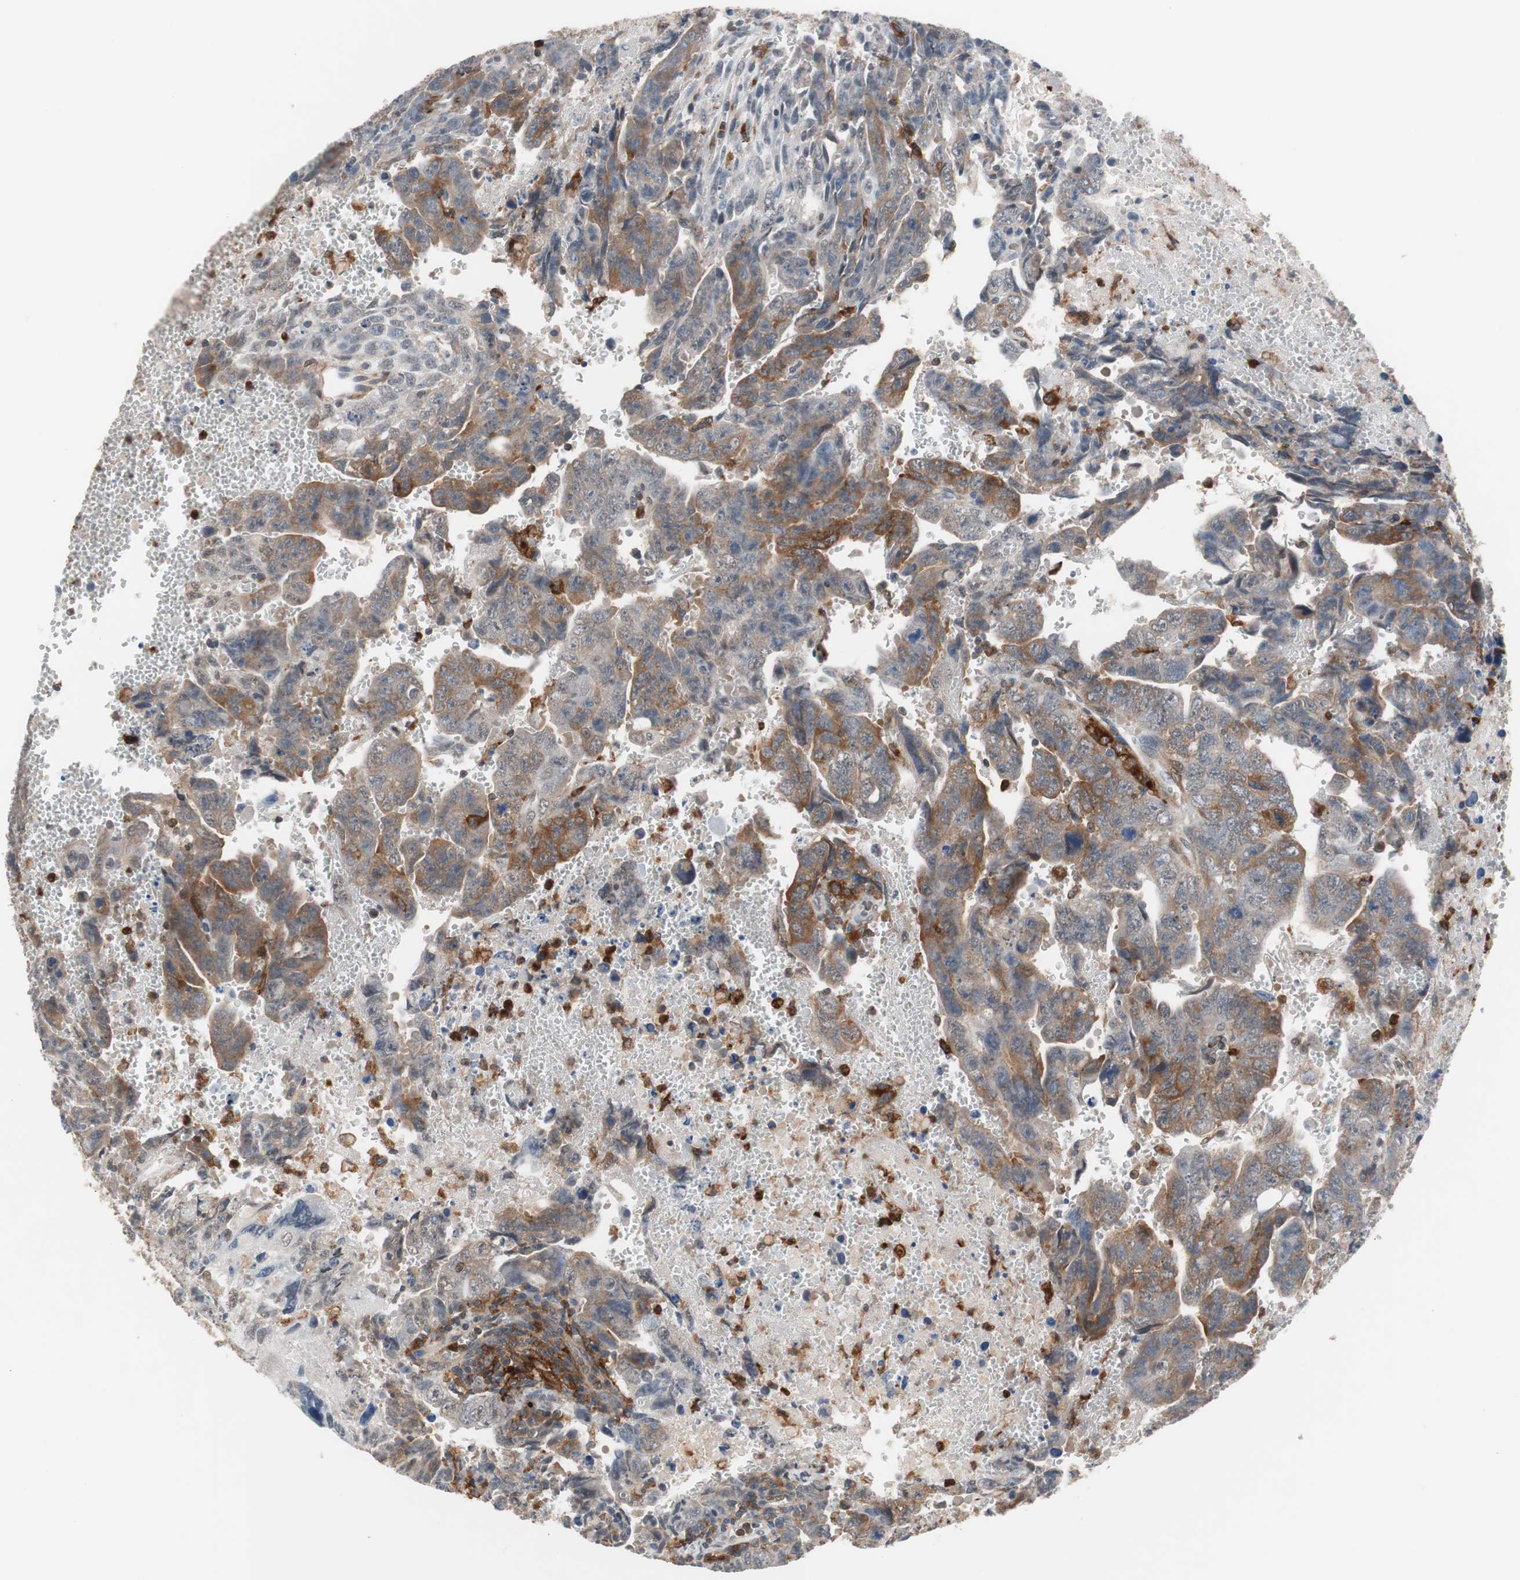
{"staining": {"intensity": "moderate", "quantity": "25%-75%", "location": "cytoplasmic/membranous"}, "tissue": "testis cancer", "cell_type": "Tumor cells", "image_type": "cancer", "snomed": [{"axis": "morphology", "description": "Carcinoma, Embryonal, NOS"}, {"axis": "topography", "description": "Testis"}], "caption": "Immunohistochemical staining of testis cancer reveals medium levels of moderate cytoplasmic/membranous positivity in approximately 25%-75% of tumor cells.", "gene": "LITAF", "patient": {"sex": "male", "age": 28}}